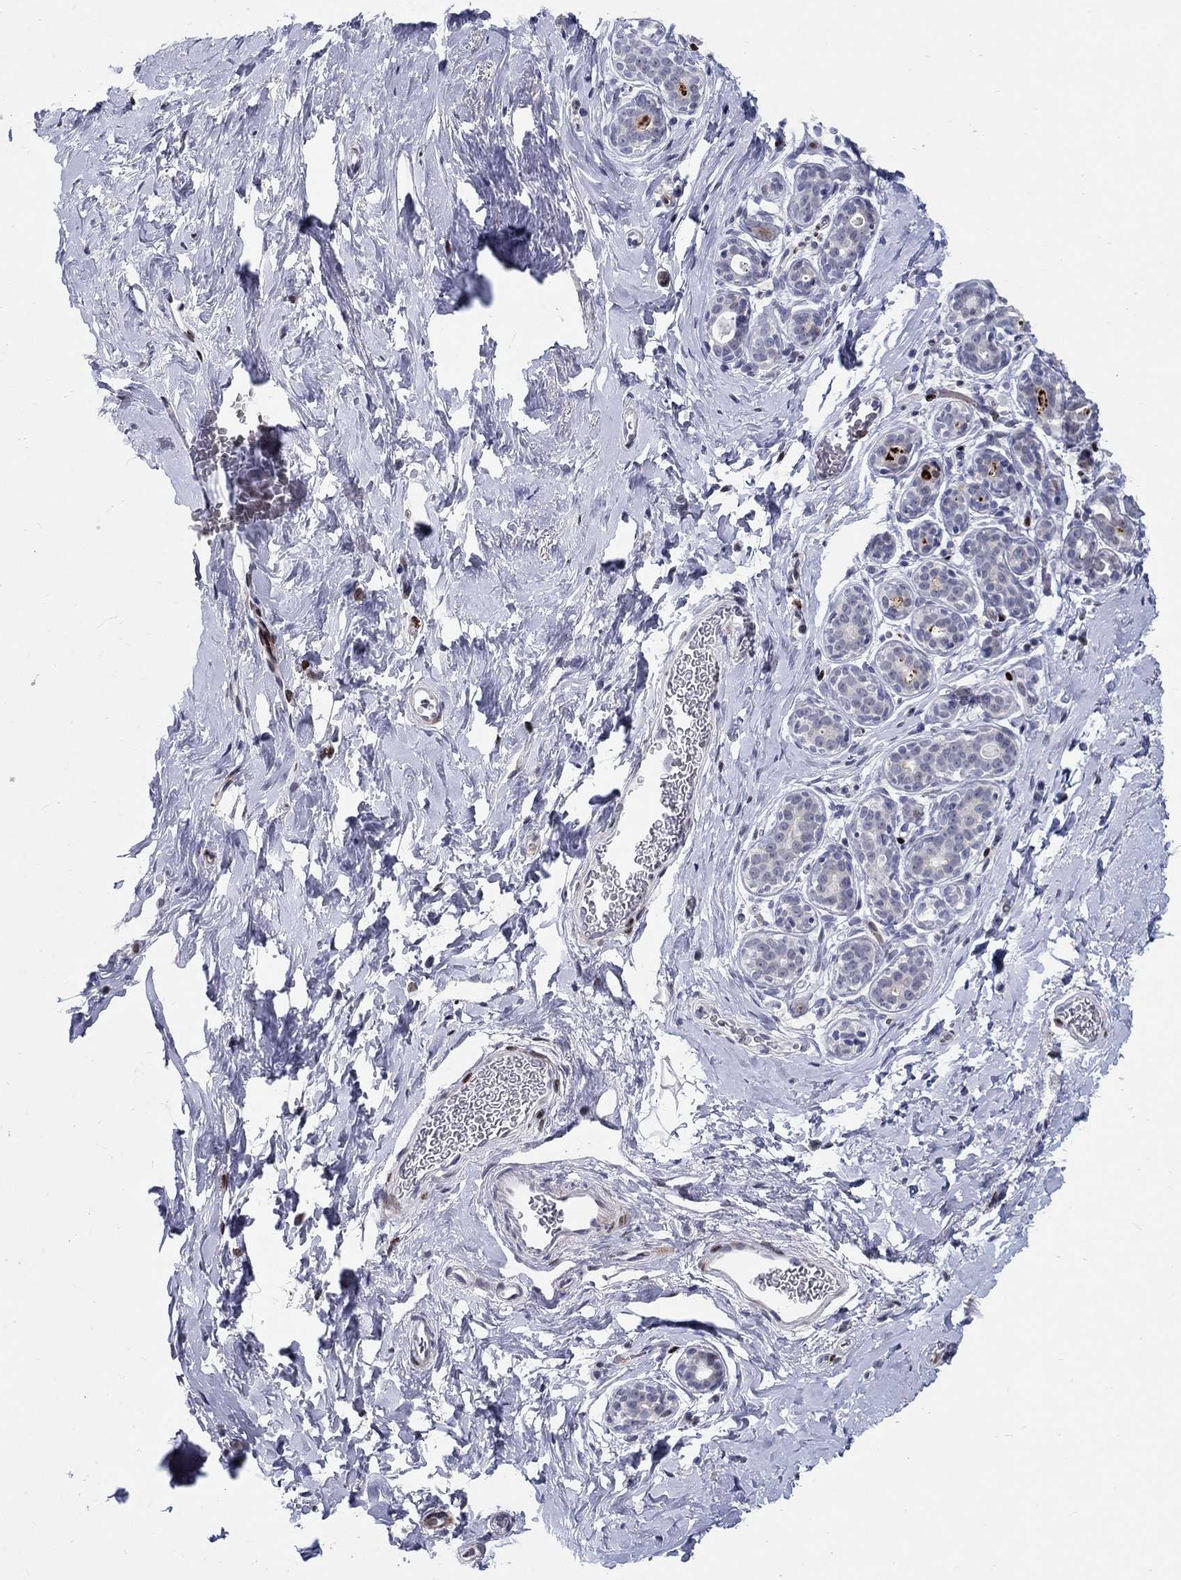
{"staining": {"intensity": "negative", "quantity": "none", "location": "none"}, "tissue": "breast", "cell_type": "Adipocytes", "image_type": "normal", "snomed": [{"axis": "morphology", "description": "Normal tissue, NOS"}, {"axis": "topography", "description": "Skin"}, {"axis": "topography", "description": "Breast"}], "caption": "Immunohistochemical staining of normal breast reveals no significant expression in adipocytes.", "gene": "RAPGEF5", "patient": {"sex": "female", "age": 43}}